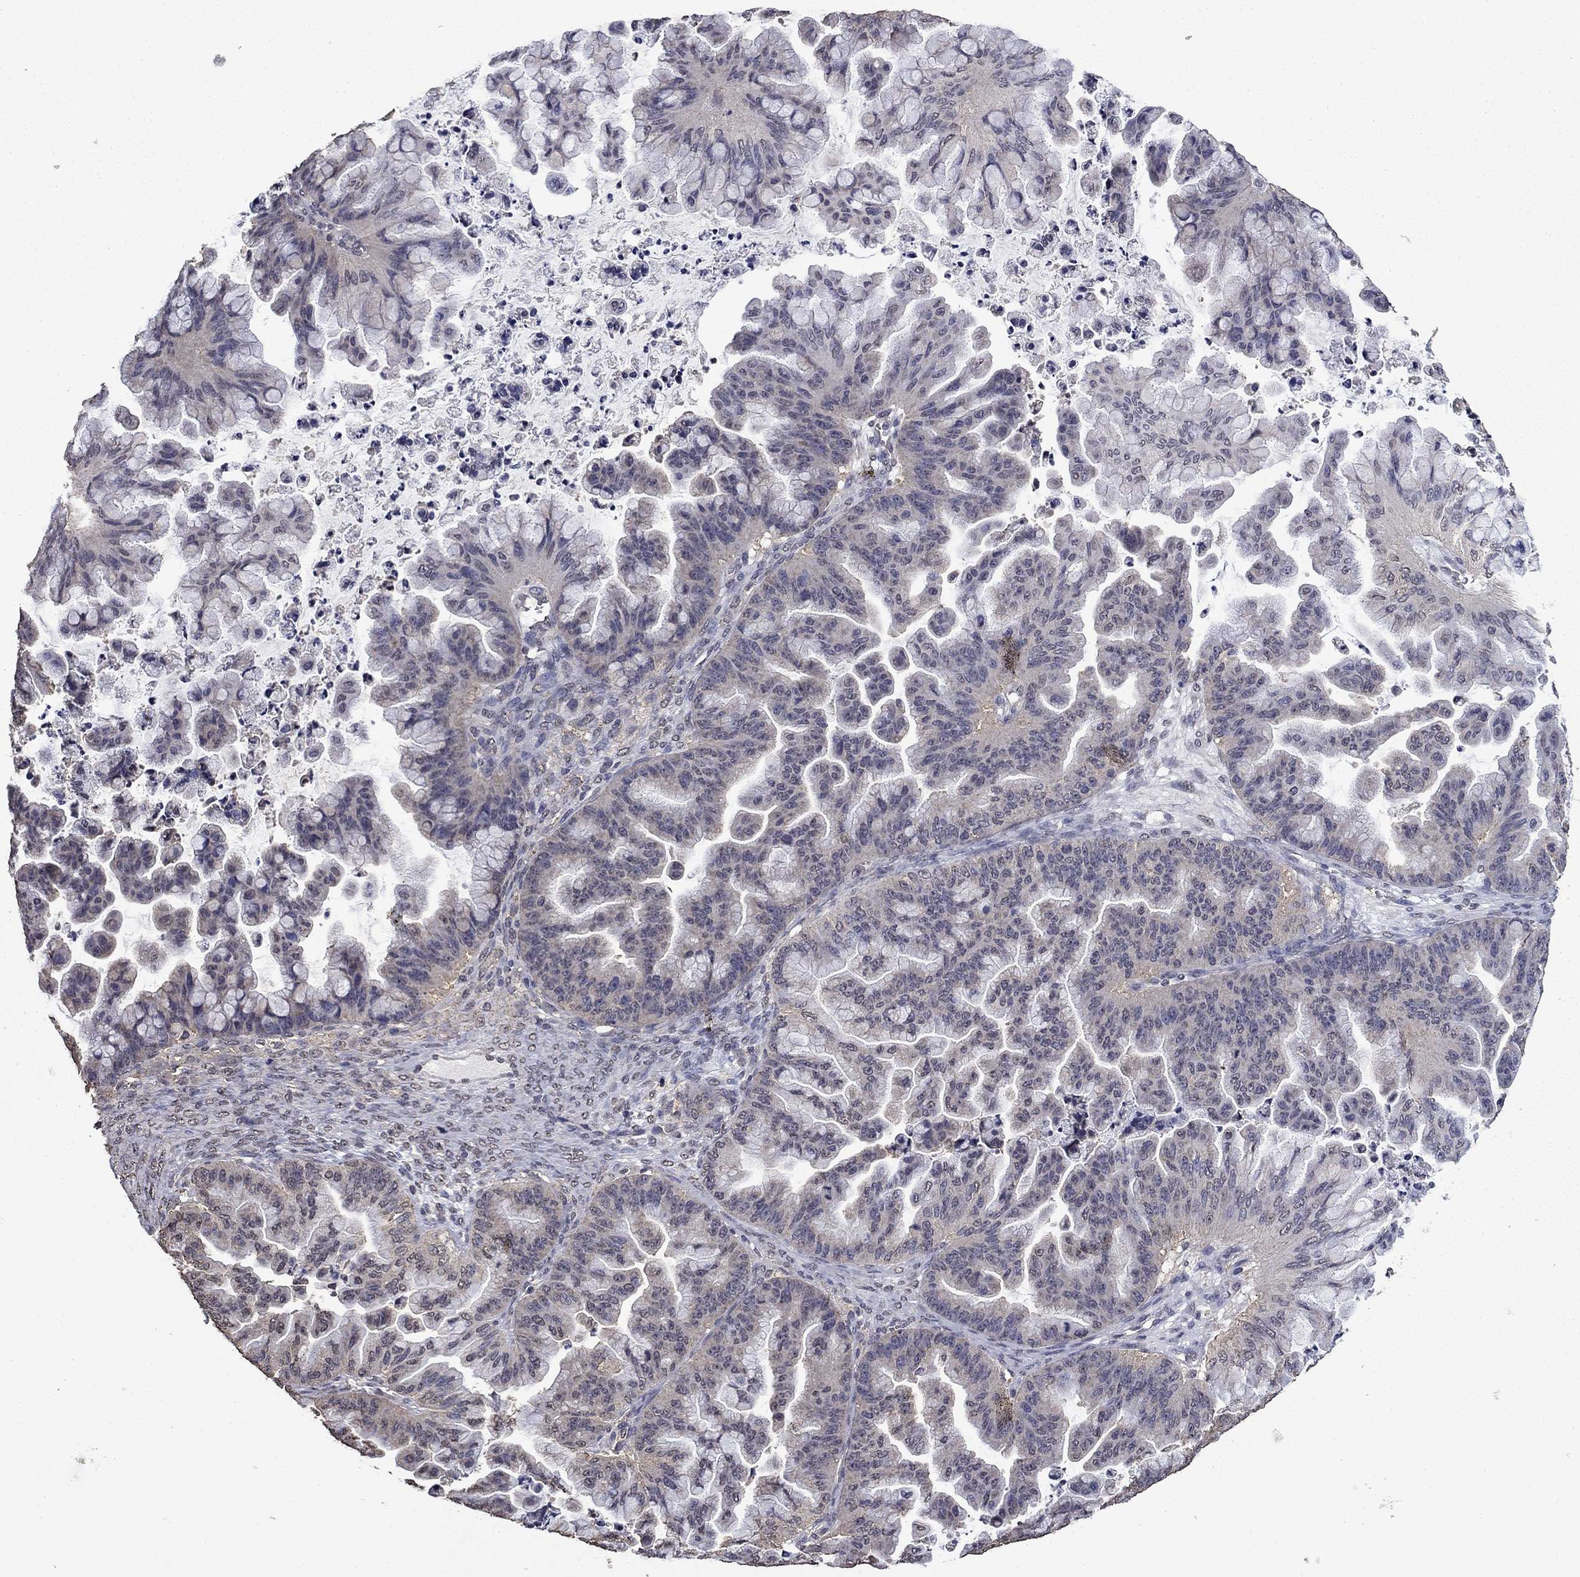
{"staining": {"intensity": "negative", "quantity": "none", "location": "none"}, "tissue": "ovarian cancer", "cell_type": "Tumor cells", "image_type": "cancer", "snomed": [{"axis": "morphology", "description": "Cystadenocarcinoma, mucinous, NOS"}, {"axis": "topography", "description": "Ovary"}], "caption": "There is no significant positivity in tumor cells of ovarian mucinous cystadenocarcinoma. (Stains: DAB (3,3'-diaminobenzidine) immunohistochemistry (IHC) with hematoxylin counter stain, Microscopy: brightfield microscopy at high magnification).", "gene": "MFAP3L", "patient": {"sex": "female", "age": 67}}